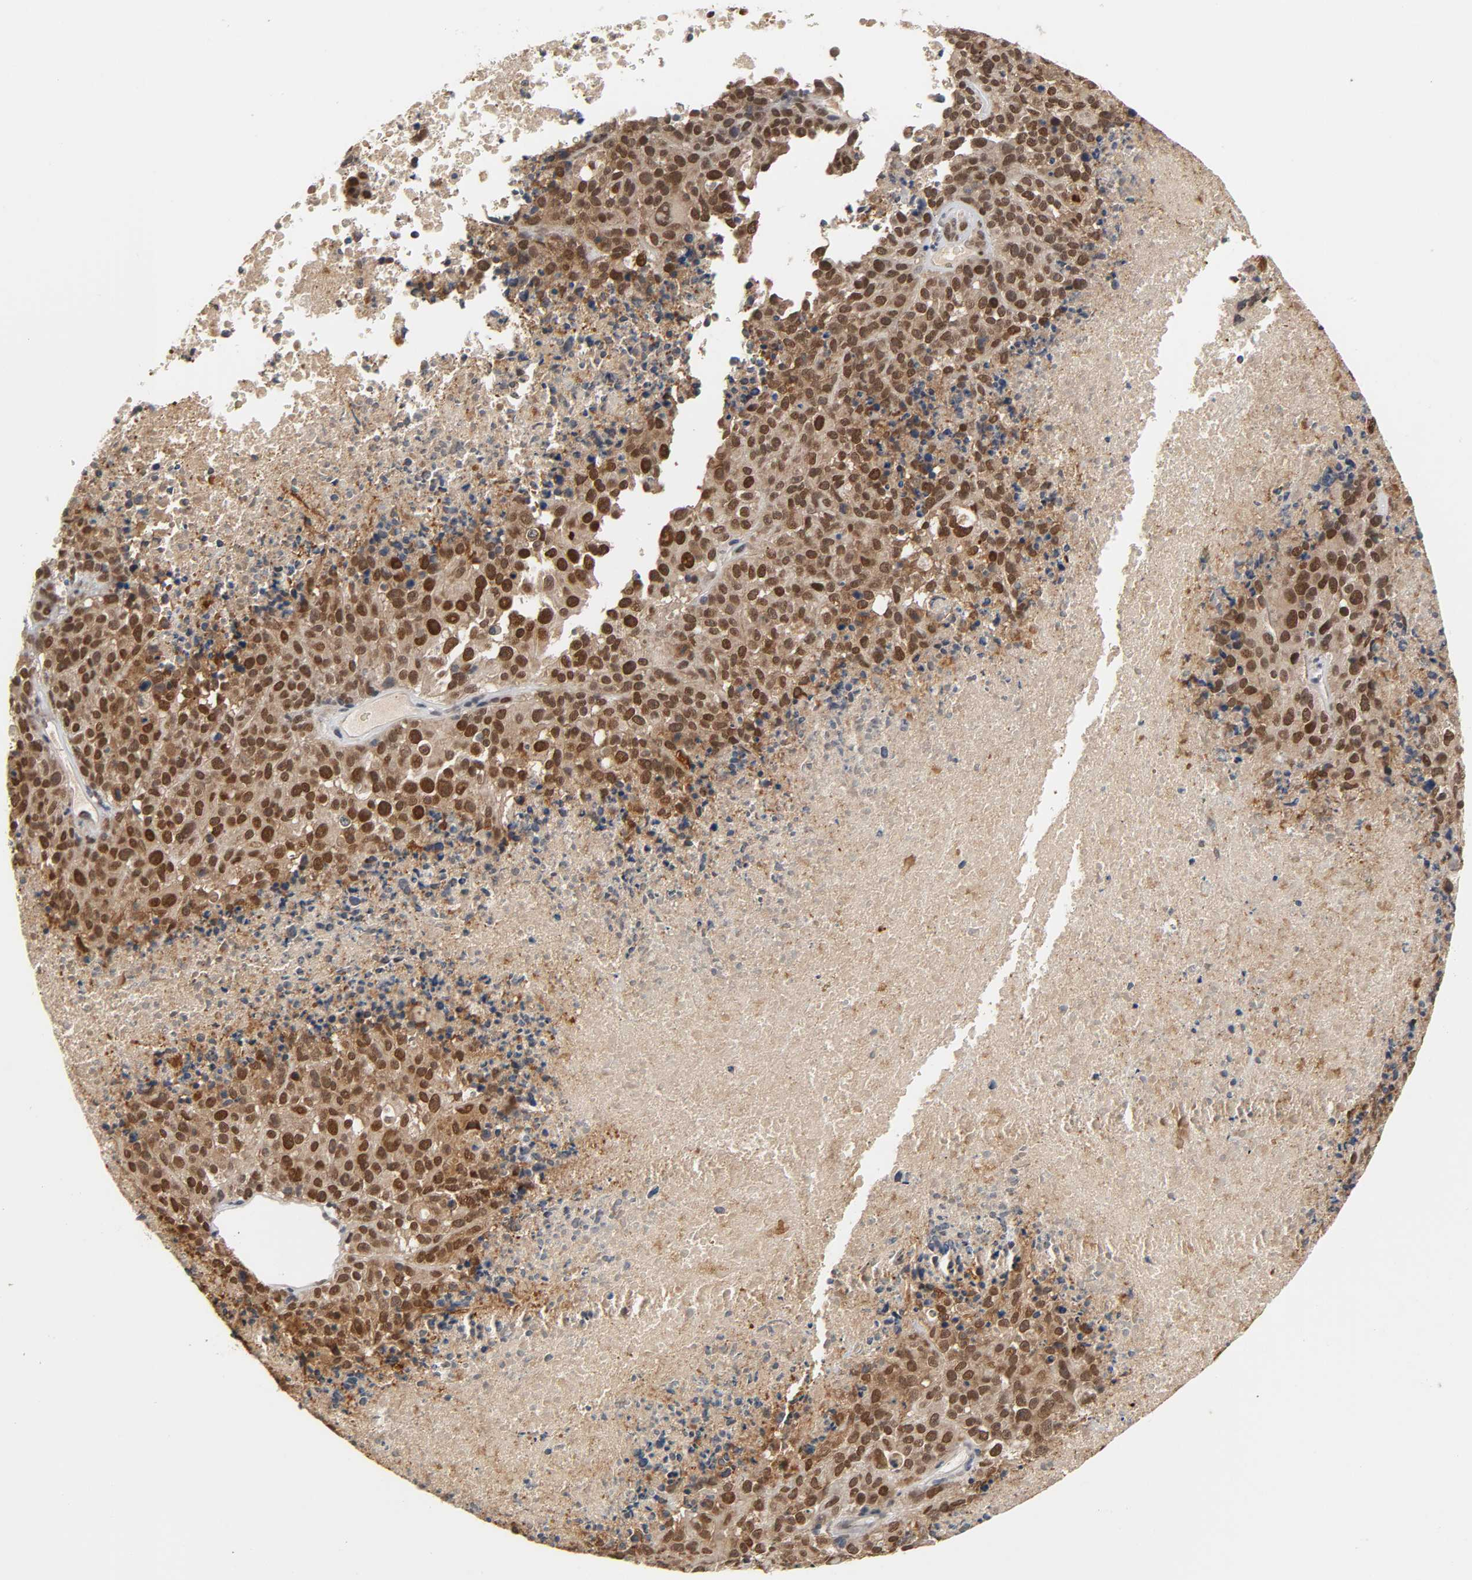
{"staining": {"intensity": "strong", "quantity": ">75%", "location": "cytoplasmic/membranous,nuclear"}, "tissue": "melanoma", "cell_type": "Tumor cells", "image_type": "cancer", "snomed": [{"axis": "morphology", "description": "Malignant melanoma, Metastatic site"}, {"axis": "topography", "description": "Cerebral cortex"}], "caption": "Immunohistochemistry (DAB) staining of human malignant melanoma (metastatic site) exhibits strong cytoplasmic/membranous and nuclear protein staining in about >75% of tumor cells. Using DAB (brown) and hematoxylin (blue) stains, captured at high magnification using brightfield microscopy.", "gene": "HTR1E", "patient": {"sex": "female", "age": 52}}